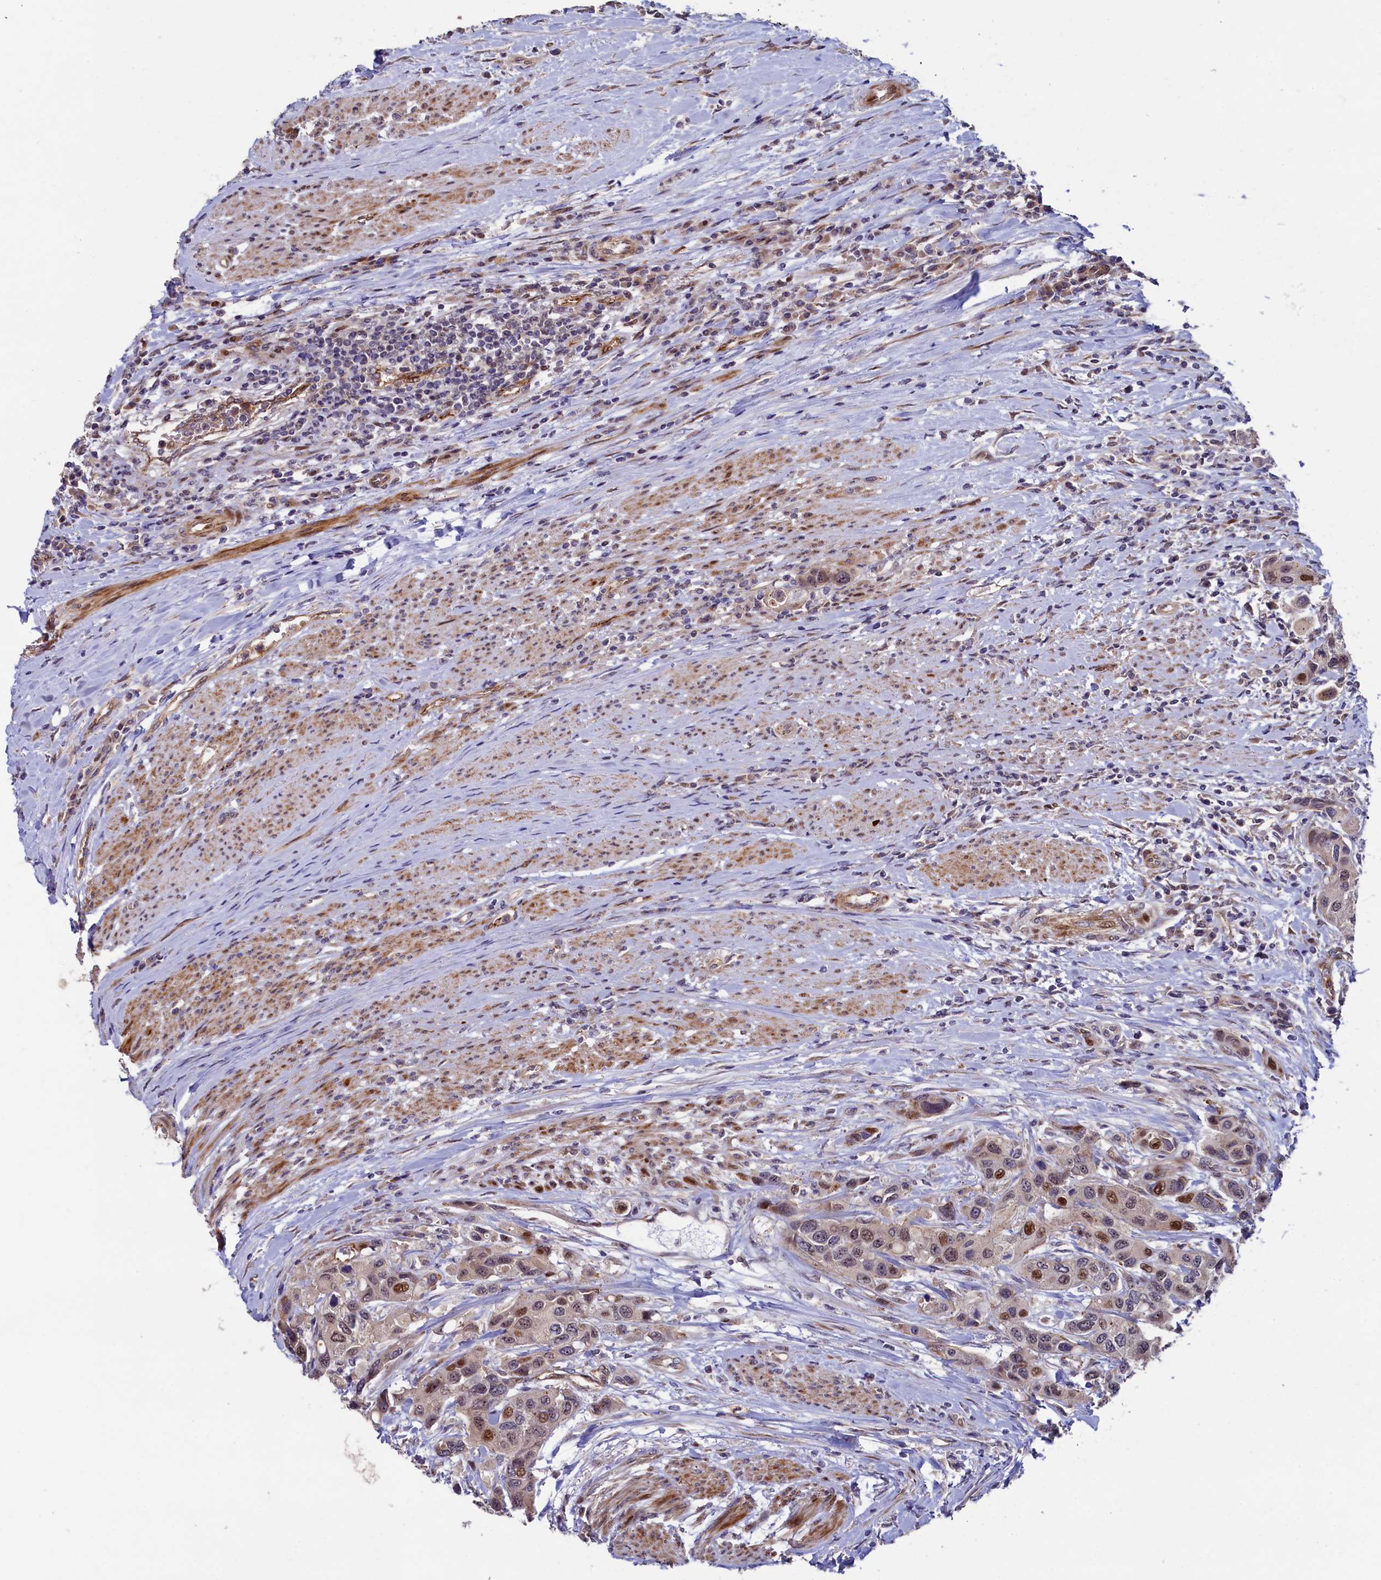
{"staining": {"intensity": "moderate", "quantity": "25%-75%", "location": "nuclear"}, "tissue": "urothelial cancer", "cell_type": "Tumor cells", "image_type": "cancer", "snomed": [{"axis": "morphology", "description": "Normal tissue, NOS"}, {"axis": "morphology", "description": "Urothelial carcinoma, High grade"}, {"axis": "topography", "description": "Vascular tissue"}, {"axis": "topography", "description": "Urinary bladder"}], "caption": "Urothelial carcinoma (high-grade) stained with a brown dye displays moderate nuclear positive staining in approximately 25%-75% of tumor cells.", "gene": "PIK3C3", "patient": {"sex": "female", "age": 56}}